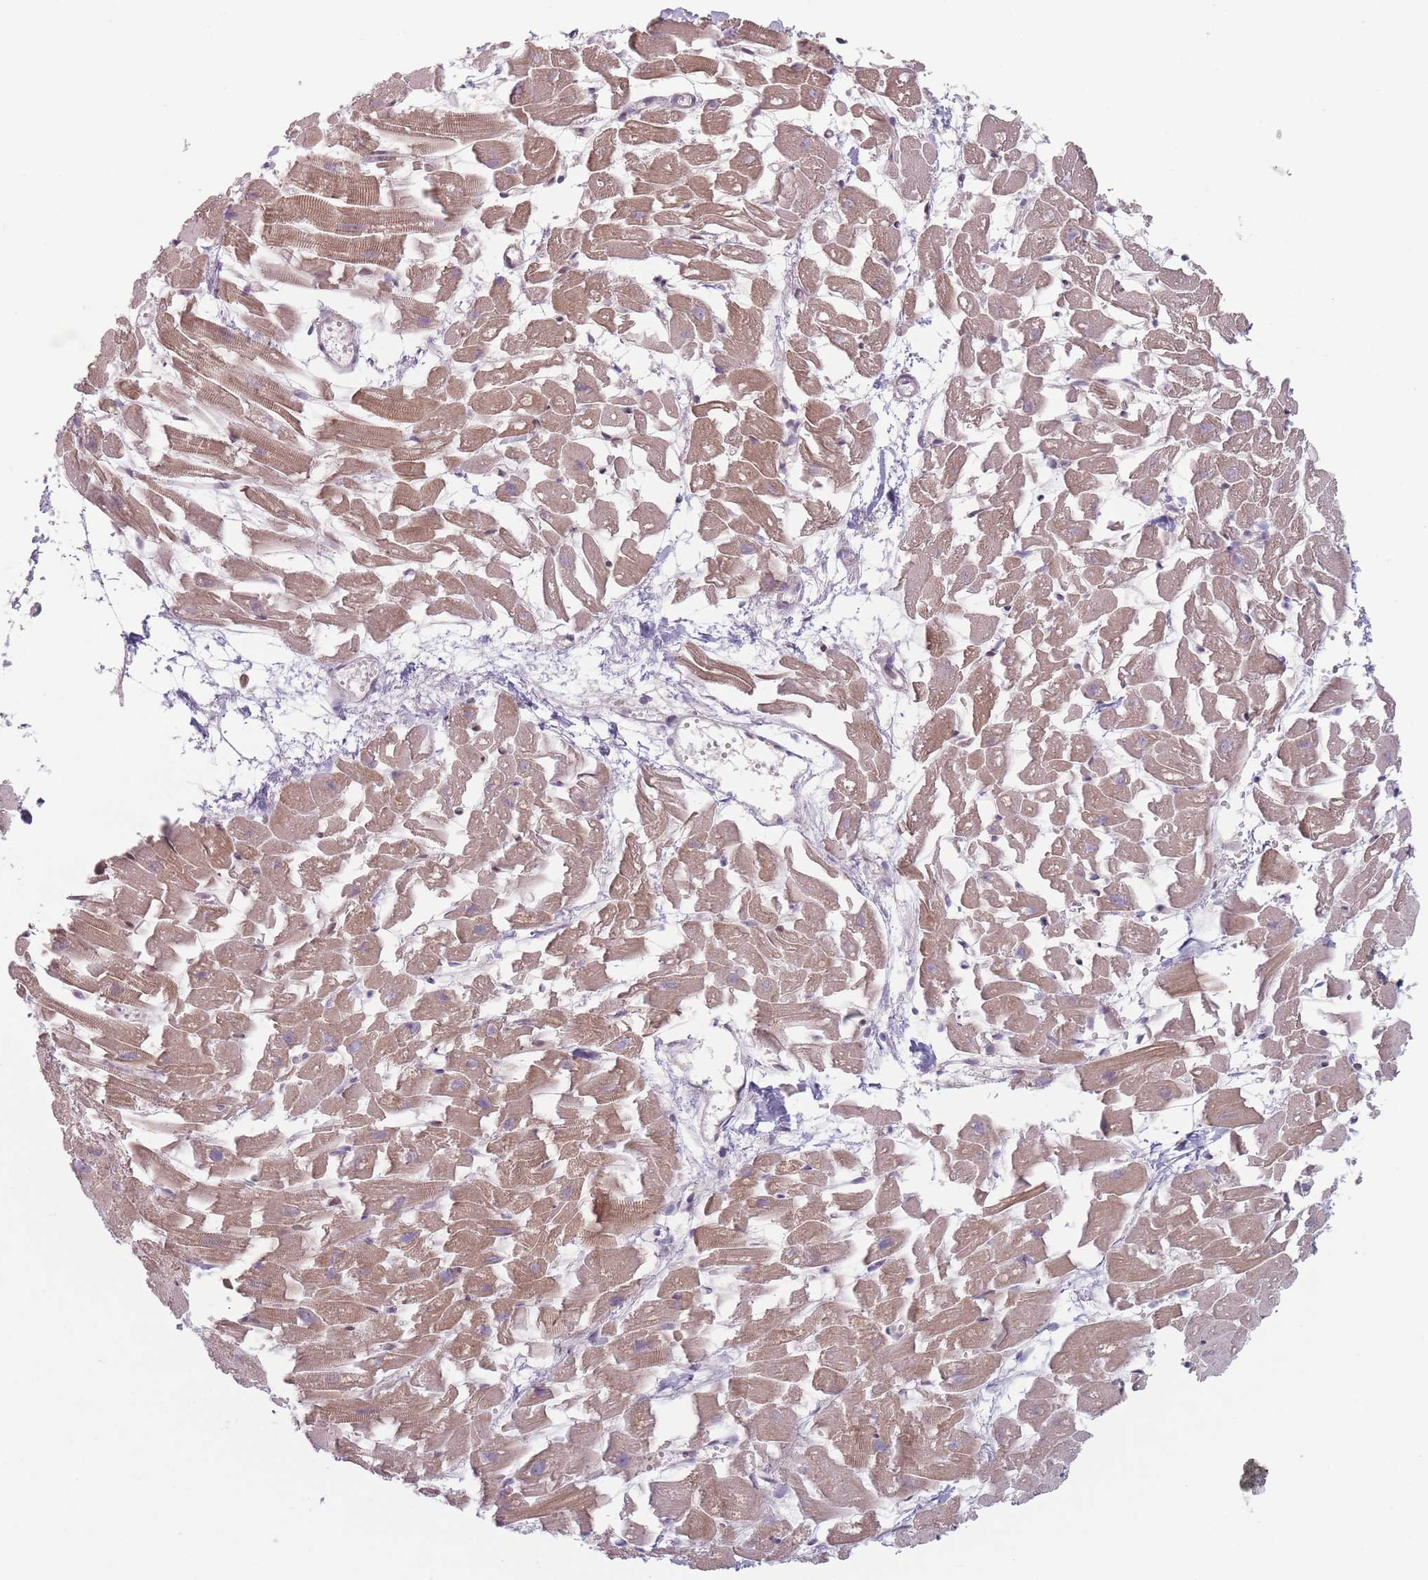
{"staining": {"intensity": "moderate", "quantity": ">75%", "location": "cytoplasmic/membranous"}, "tissue": "heart muscle", "cell_type": "Cardiomyocytes", "image_type": "normal", "snomed": [{"axis": "morphology", "description": "Normal tissue, NOS"}, {"axis": "topography", "description": "Heart"}], "caption": "Unremarkable heart muscle displays moderate cytoplasmic/membranous expression in about >75% of cardiomyocytes.", "gene": "SH3BGRL2", "patient": {"sex": "female", "age": 64}}